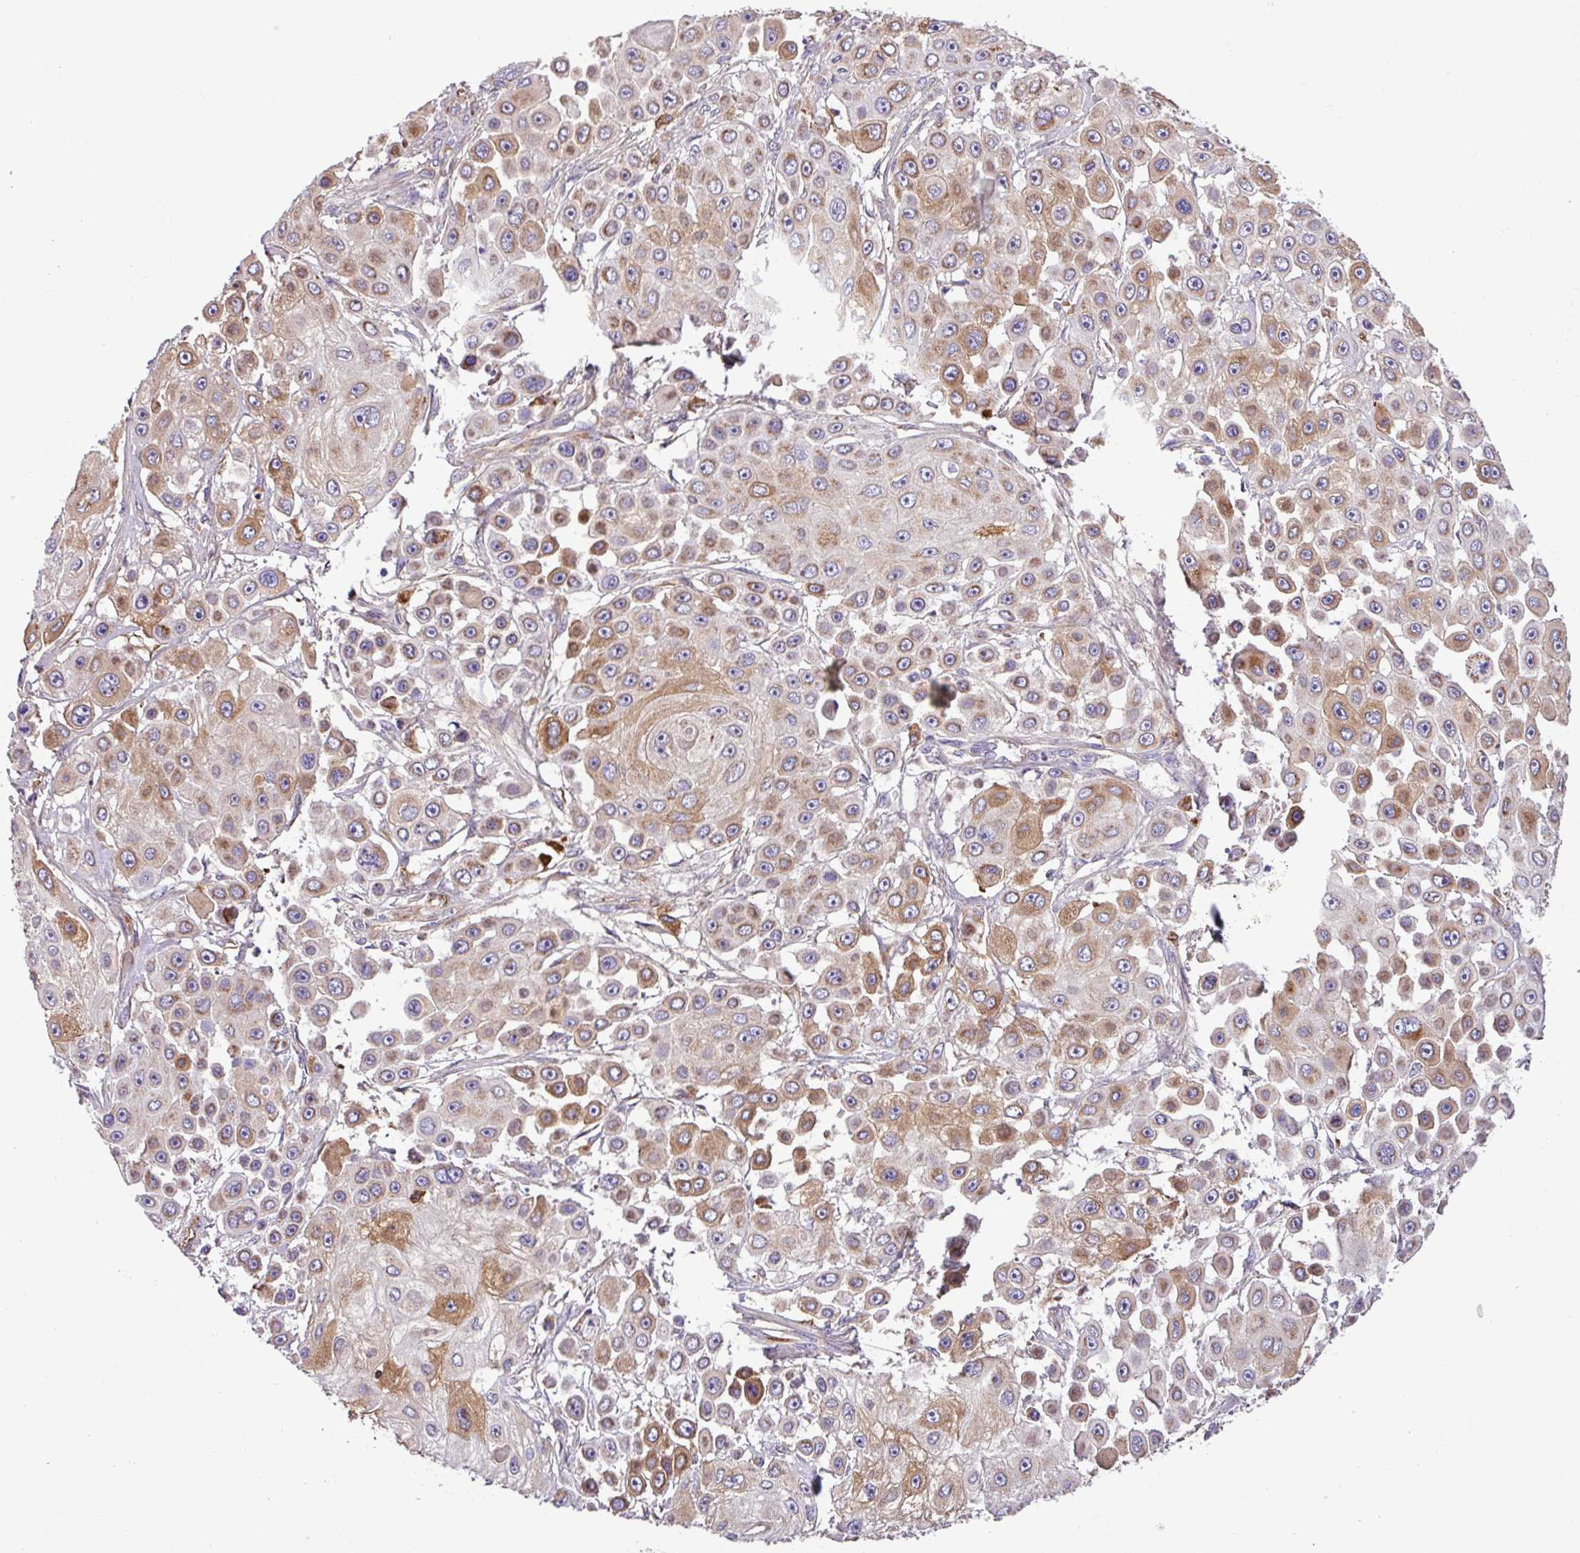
{"staining": {"intensity": "moderate", "quantity": ">75%", "location": "cytoplasmic/membranous"}, "tissue": "skin cancer", "cell_type": "Tumor cells", "image_type": "cancer", "snomed": [{"axis": "morphology", "description": "Squamous cell carcinoma, NOS"}, {"axis": "topography", "description": "Skin"}], "caption": "IHC histopathology image of neoplastic tissue: human squamous cell carcinoma (skin) stained using immunohistochemistry (IHC) demonstrates medium levels of moderate protein expression localized specifically in the cytoplasmic/membranous of tumor cells, appearing as a cytoplasmic/membranous brown color.", "gene": "CWH43", "patient": {"sex": "male", "age": 67}}